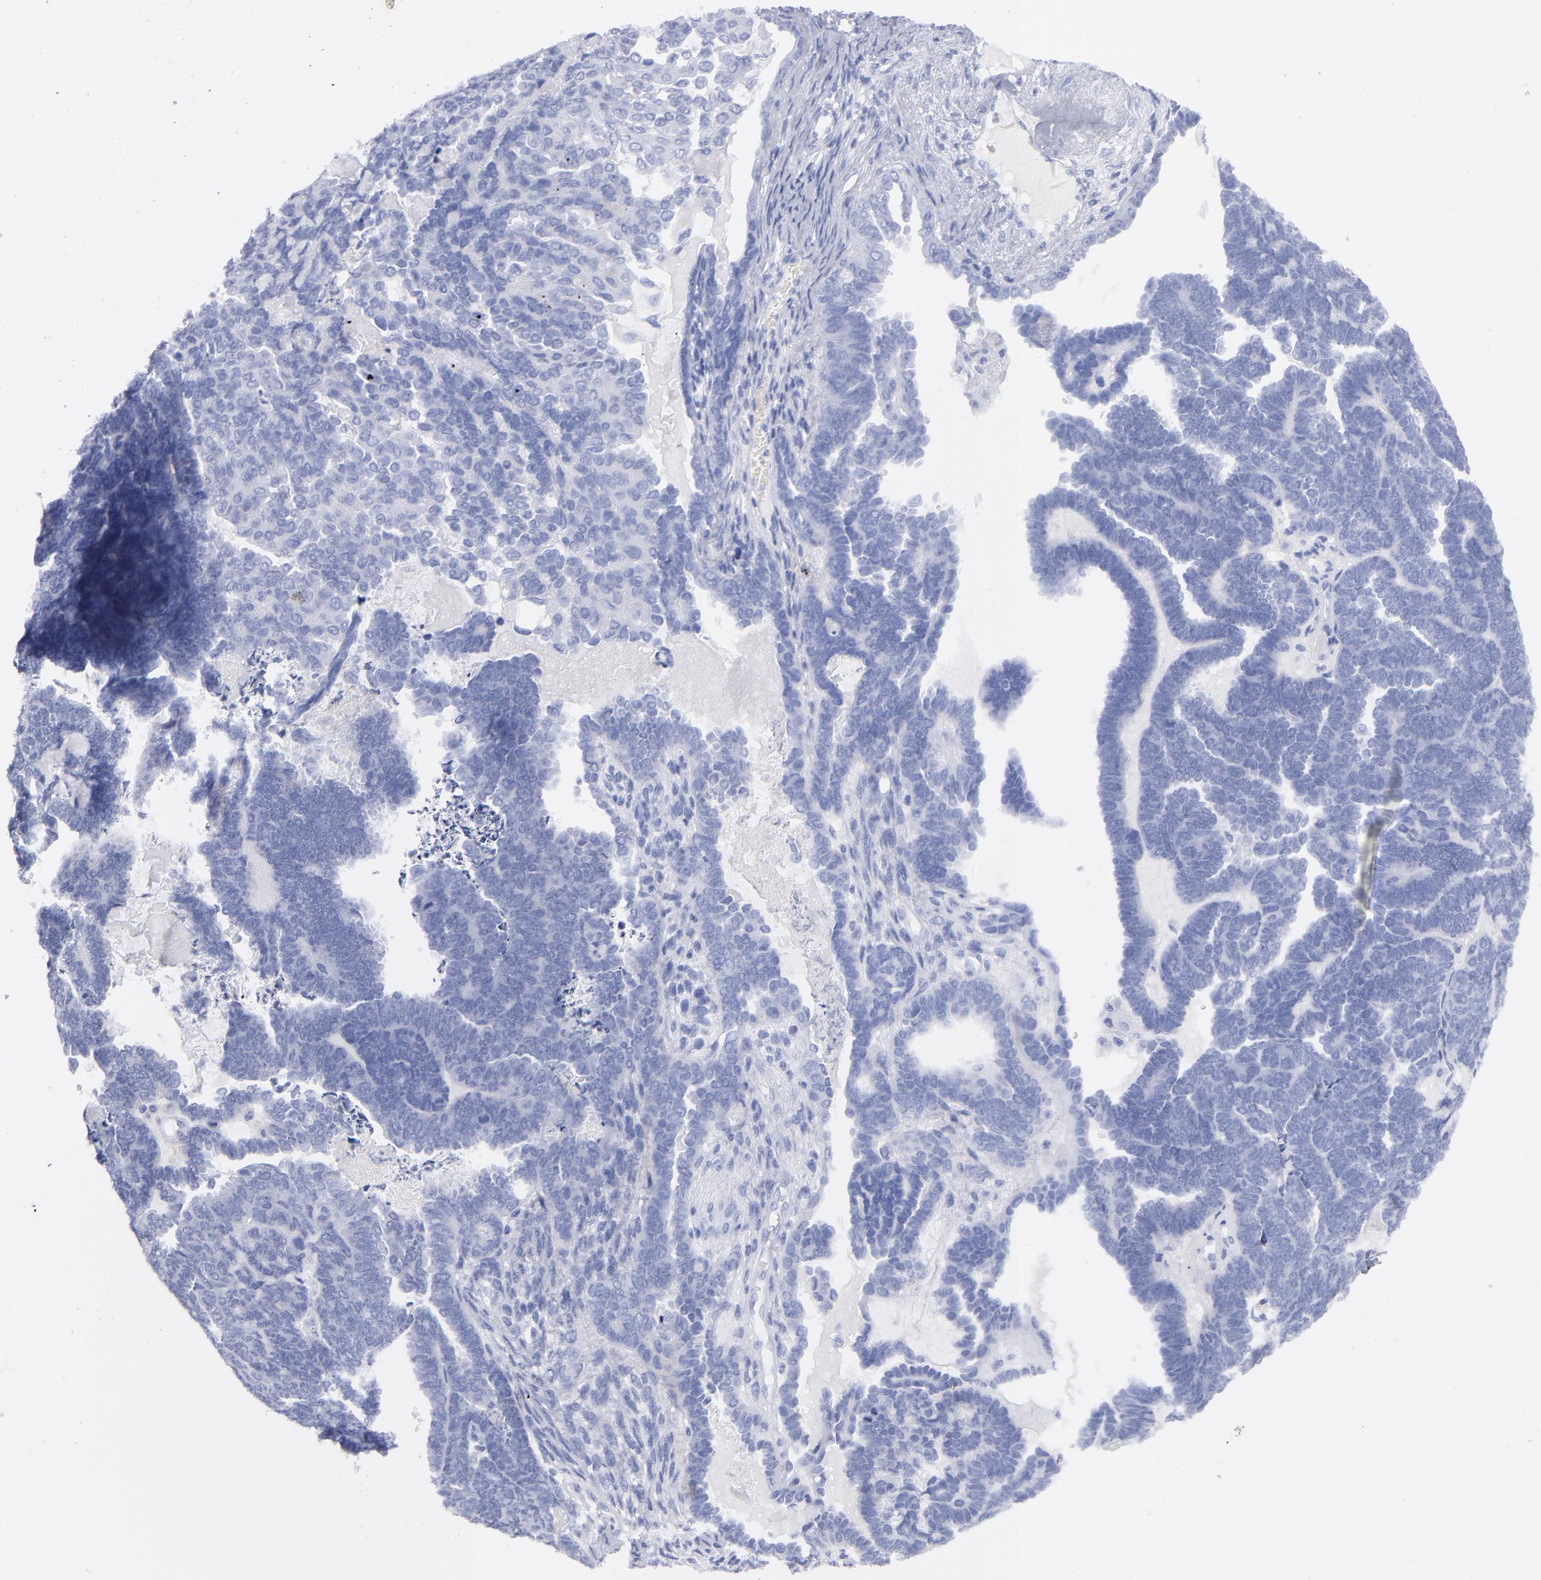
{"staining": {"intensity": "negative", "quantity": "none", "location": "none"}, "tissue": "endometrial cancer", "cell_type": "Tumor cells", "image_type": "cancer", "snomed": [{"axis": "morphology", "description": "Neoplasm, malignant, NOS"}, {"axis": "topography", "description": "Endometrium"}], "caption": "This is a photomicrograph of IHC staining of endometrial cancer (neoplasm (malignant)), which shows no staining in tumor cells.", "gene": "ARG1", "patient": {"sex": "female", "age": 74}}